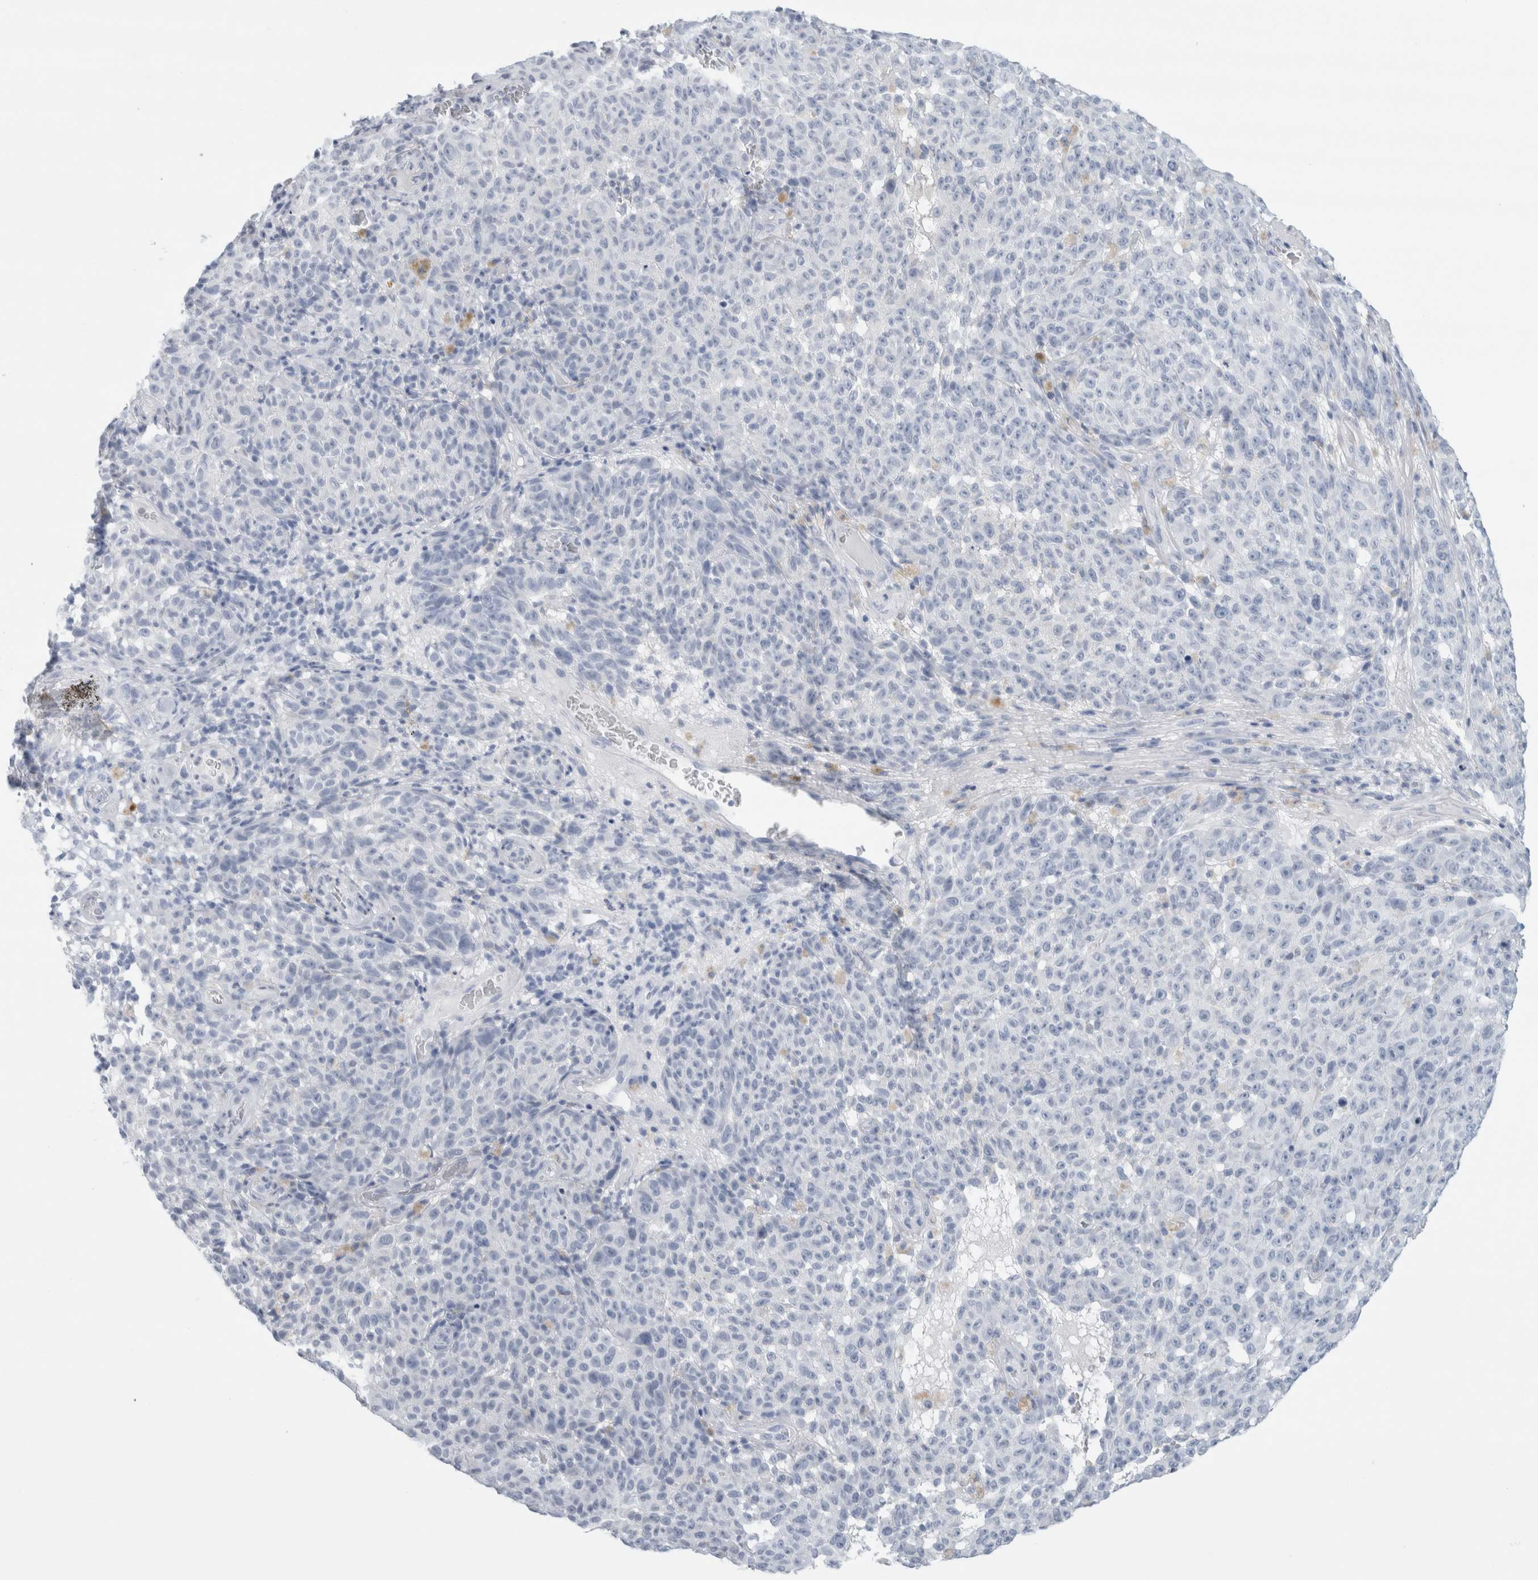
{"staining": {"intensity": "negative", "quantity": "none", "location": "none"}, "tissue": "melanoma", "cell_type": "Tumor cells", "image_type": "cancer", "snomed": [{"axis": "morphology", "description": "Malignant melanoma, NOS"}, {"axis": "topography", "description": "Skin"}], "caption": "There is no significant staining in tumor cells of malignant melanoma.", "gene": "RPH3AL", "patient": {"sex": "female", "age": 82}}